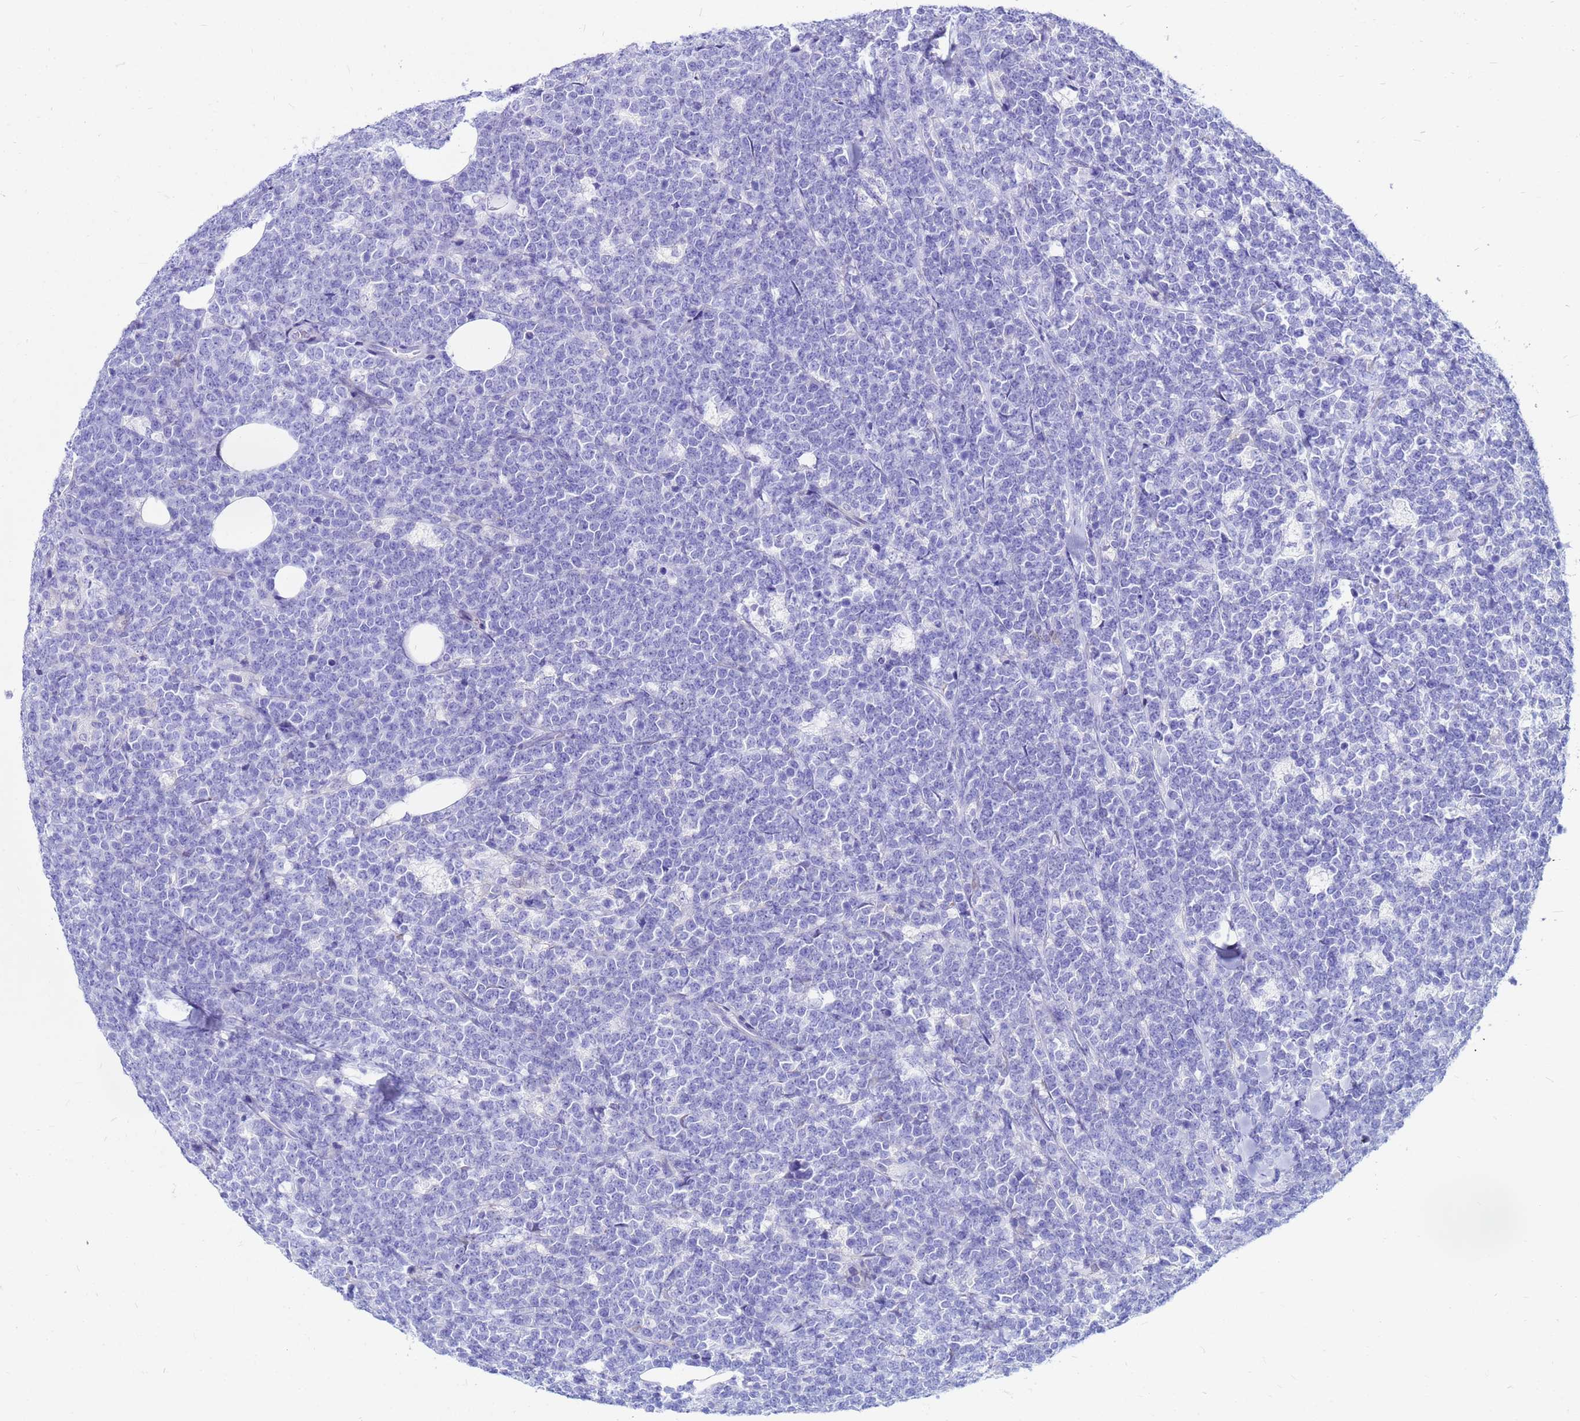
{"staining": {"intensity": "negative", "quantity": "none", "location": "none"}, "tissue": "lymphoma", "cell_type": "Tumor cells", "image_type": "cancer", "snomed": [{"axis": "morphology", "description": "Malignant lymphoma, non-Hodgkin's type, High grade"}, {"axis": "topography", "description": "Small intestine"}], "caption": "High-grade malignant lymphoma, non-Hodgkin's type was stained to show a protein in brown. There is no significant expression in tumor cells. The staining is performed using DAB (3,3'-diaminobenzidine) brown chromogen with nuclei counter-stained in using hematoxylin.", "gene": "FHIP1A", "patient": {"sex": "male", "age": 8}}